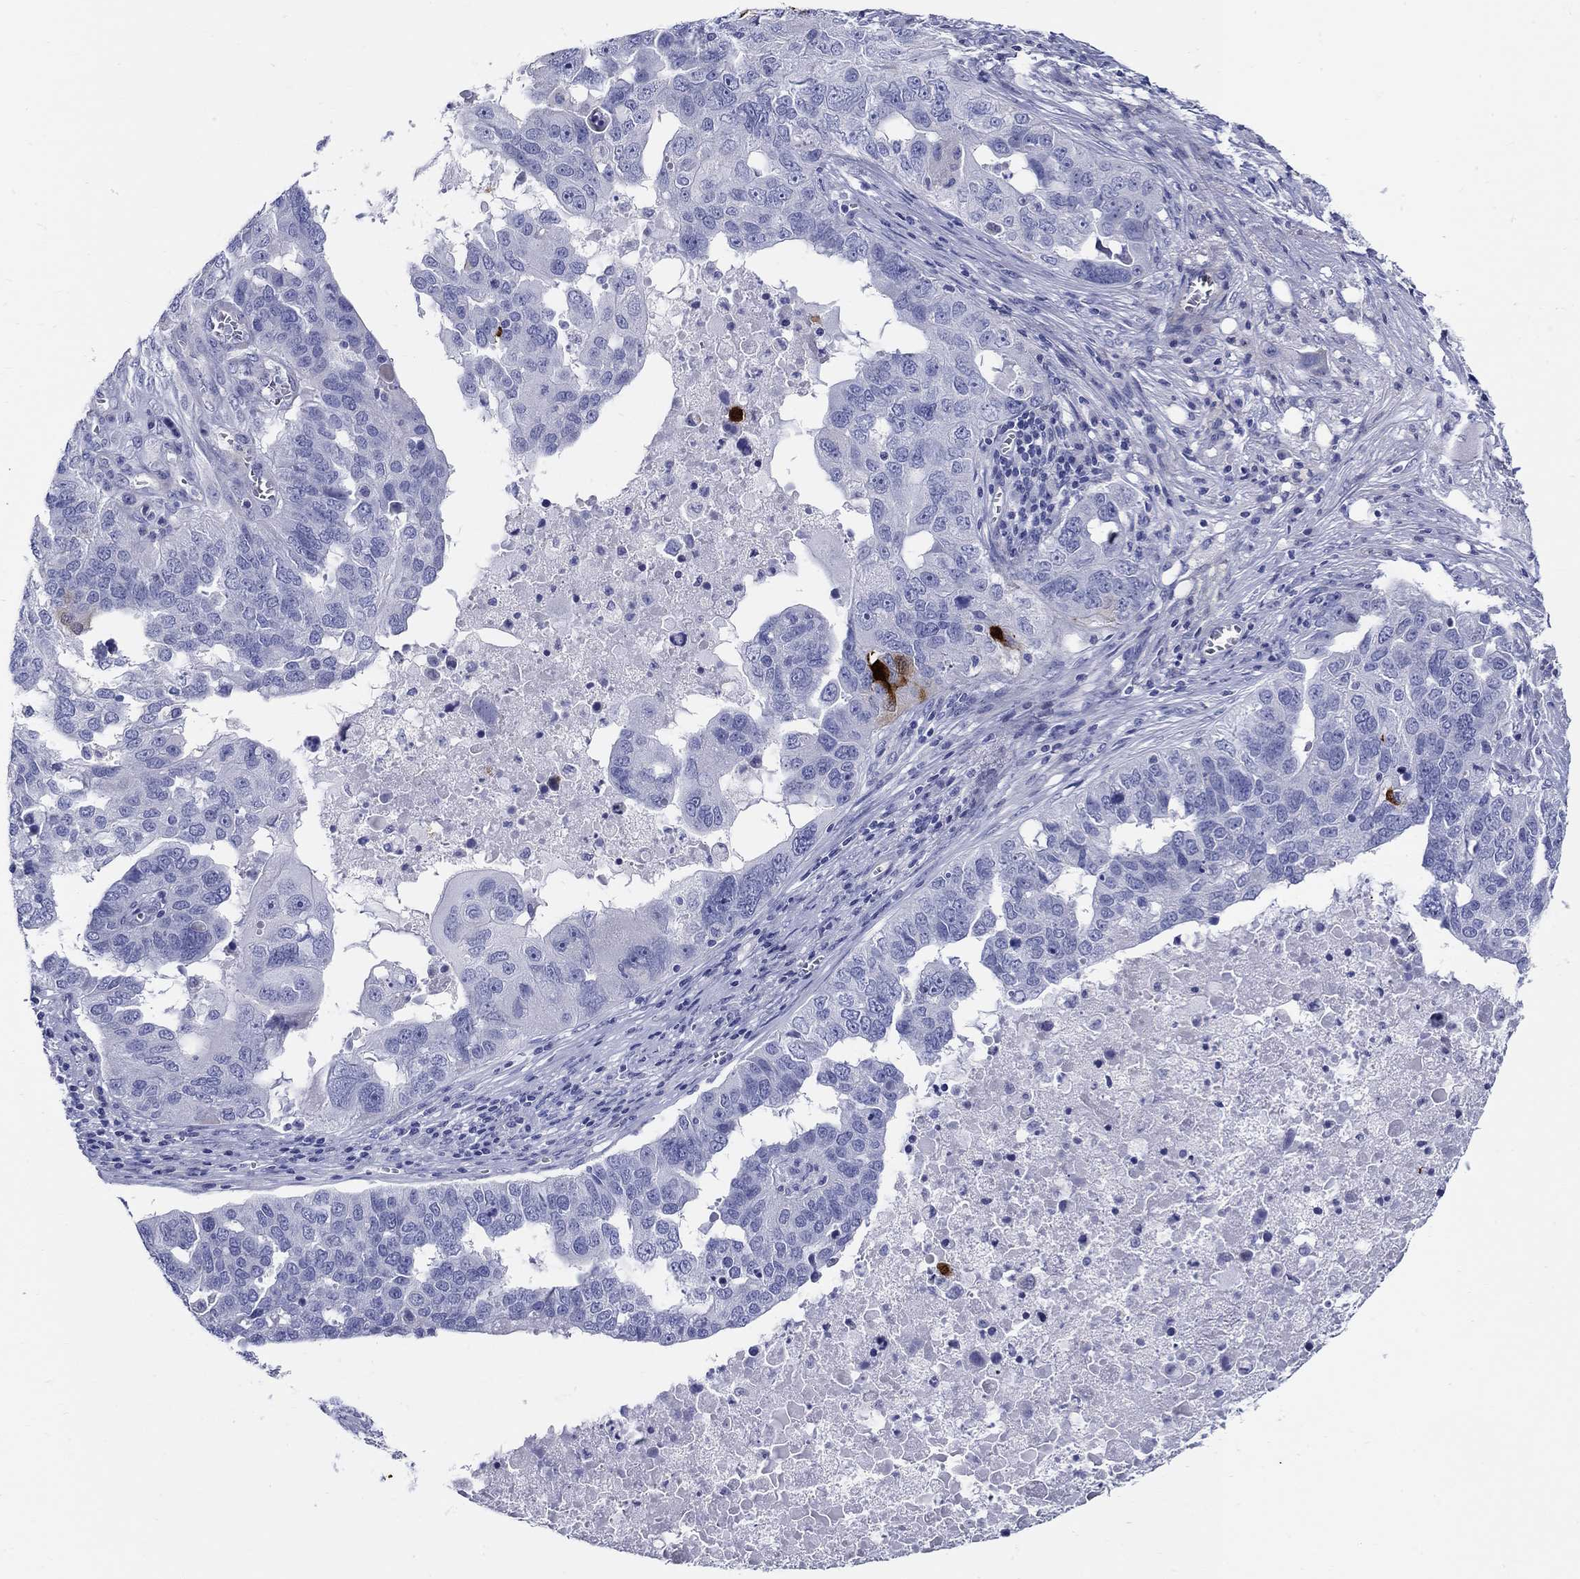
{"staining": {"intensity": "strong", "quantity": "<25%", "location": "cytoplasmic/membranous"}, "tissue": "ovarian cancer", "cell_type": "Tumor cells", "image_type": "cancer", "snomed": [{"axis": "morphology", "description": "Carcinoma, endometroid"}, {"axis": "topography", "description": "Soft tissue"}, {"axis": "topography", "description": "Ovary"}], "caption": "Immunohistochemistry (IHC) (DAB (3,3'-diaminobenzidine)) staining of human ovarian cancer (endometroid carcinoma) displays strong cytoplasmic/membranous protein expression in about <25% of tumor cells.", "gene": "CRYGS", "patient": {"sex": "female", "age": 52}}